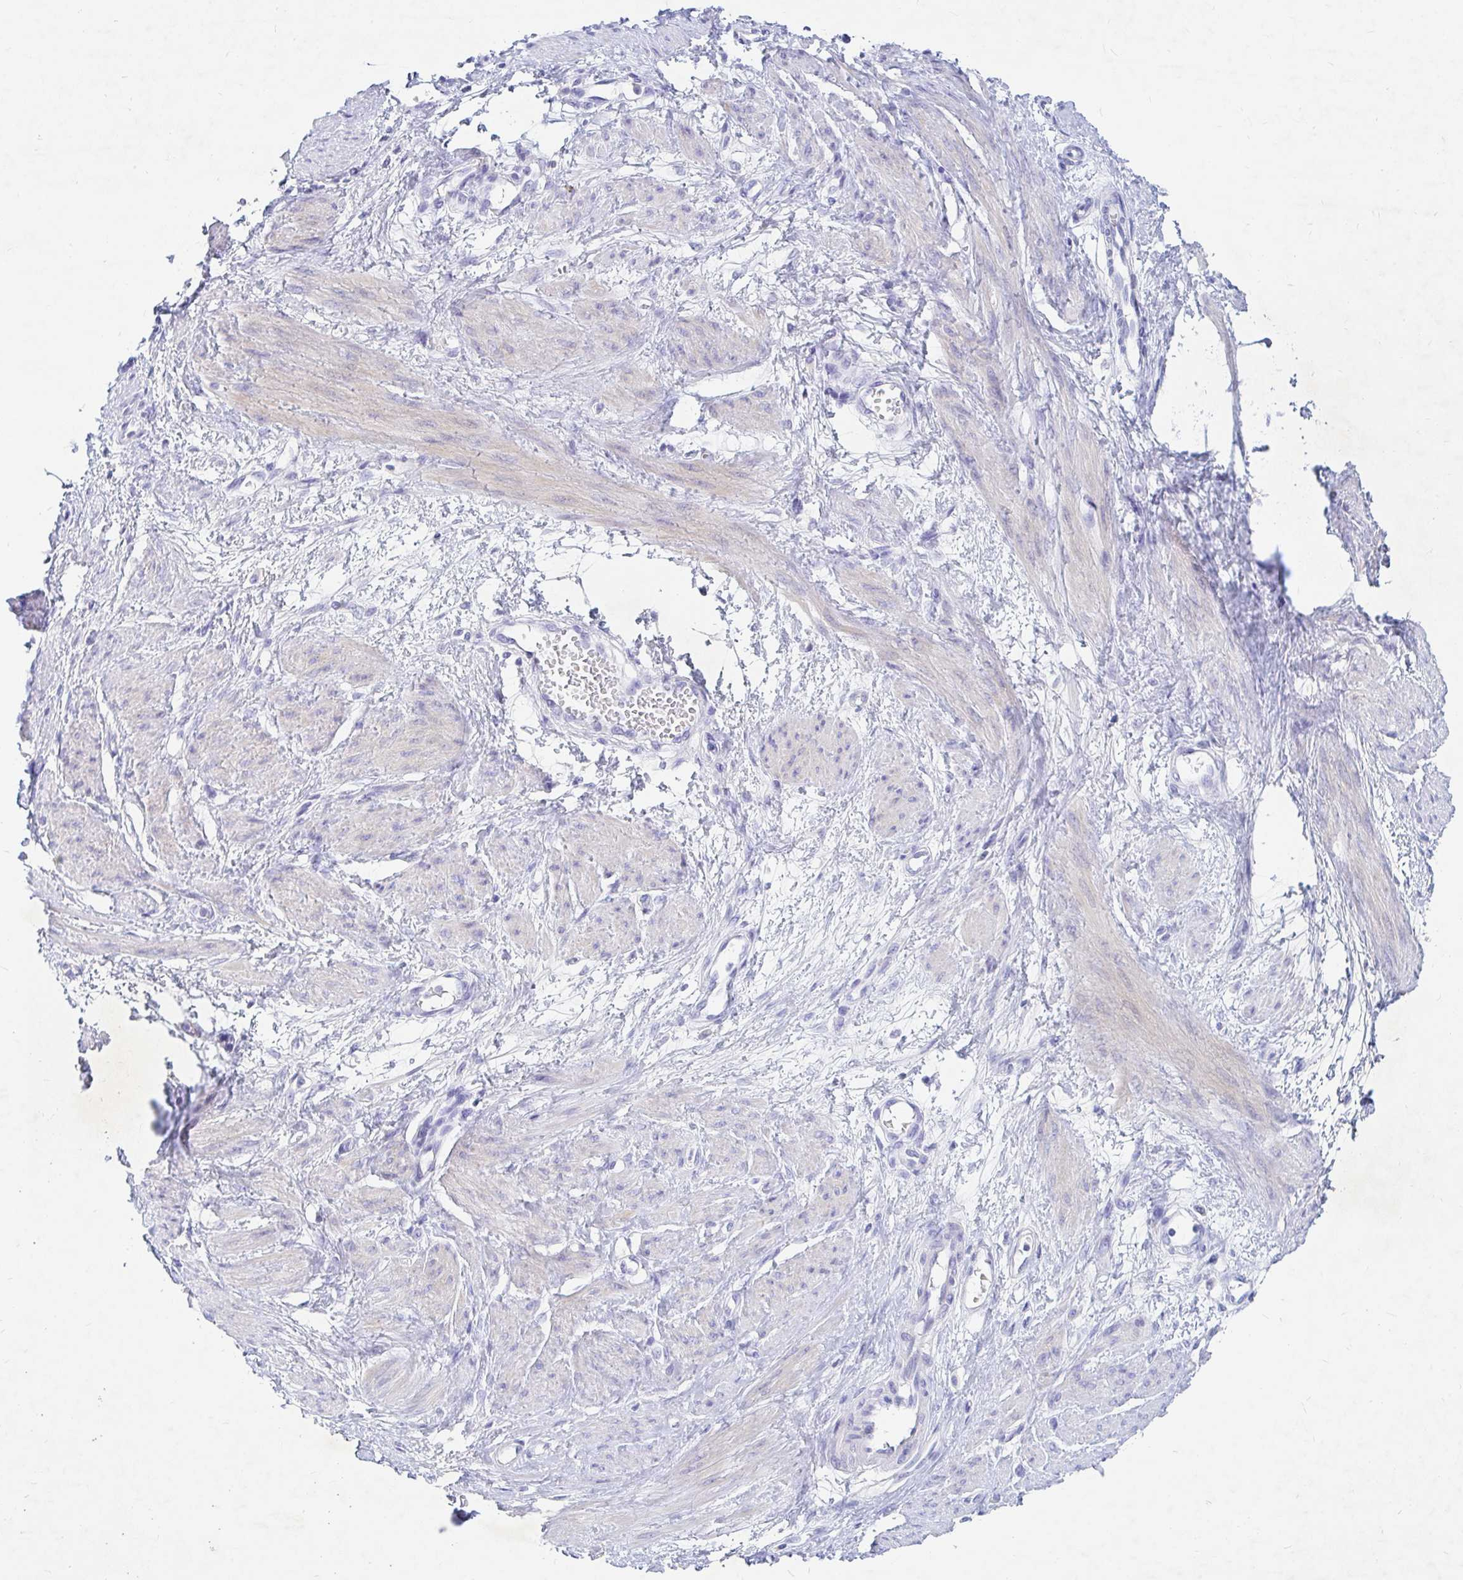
{"staining": {"intensity": "negative", "quantity": "none", "location": "none"}, "tissue": "smooth muscle", "cell_type": "Smooth muscle cells", "image_type": "normal", "snomed": [{"axis": "morphology", "description": "Normal tissue, NOS"}, {"axis": "topography", "description": "Smooth muscle"}, {"axis": "topography", "description": "Uterus"}], "caption": "Image shows no protein positivity in smooth muscle cells of benign smooth muscle.", "gene": "NR2E1", "patient": {"sex": "female", "age": 39}}